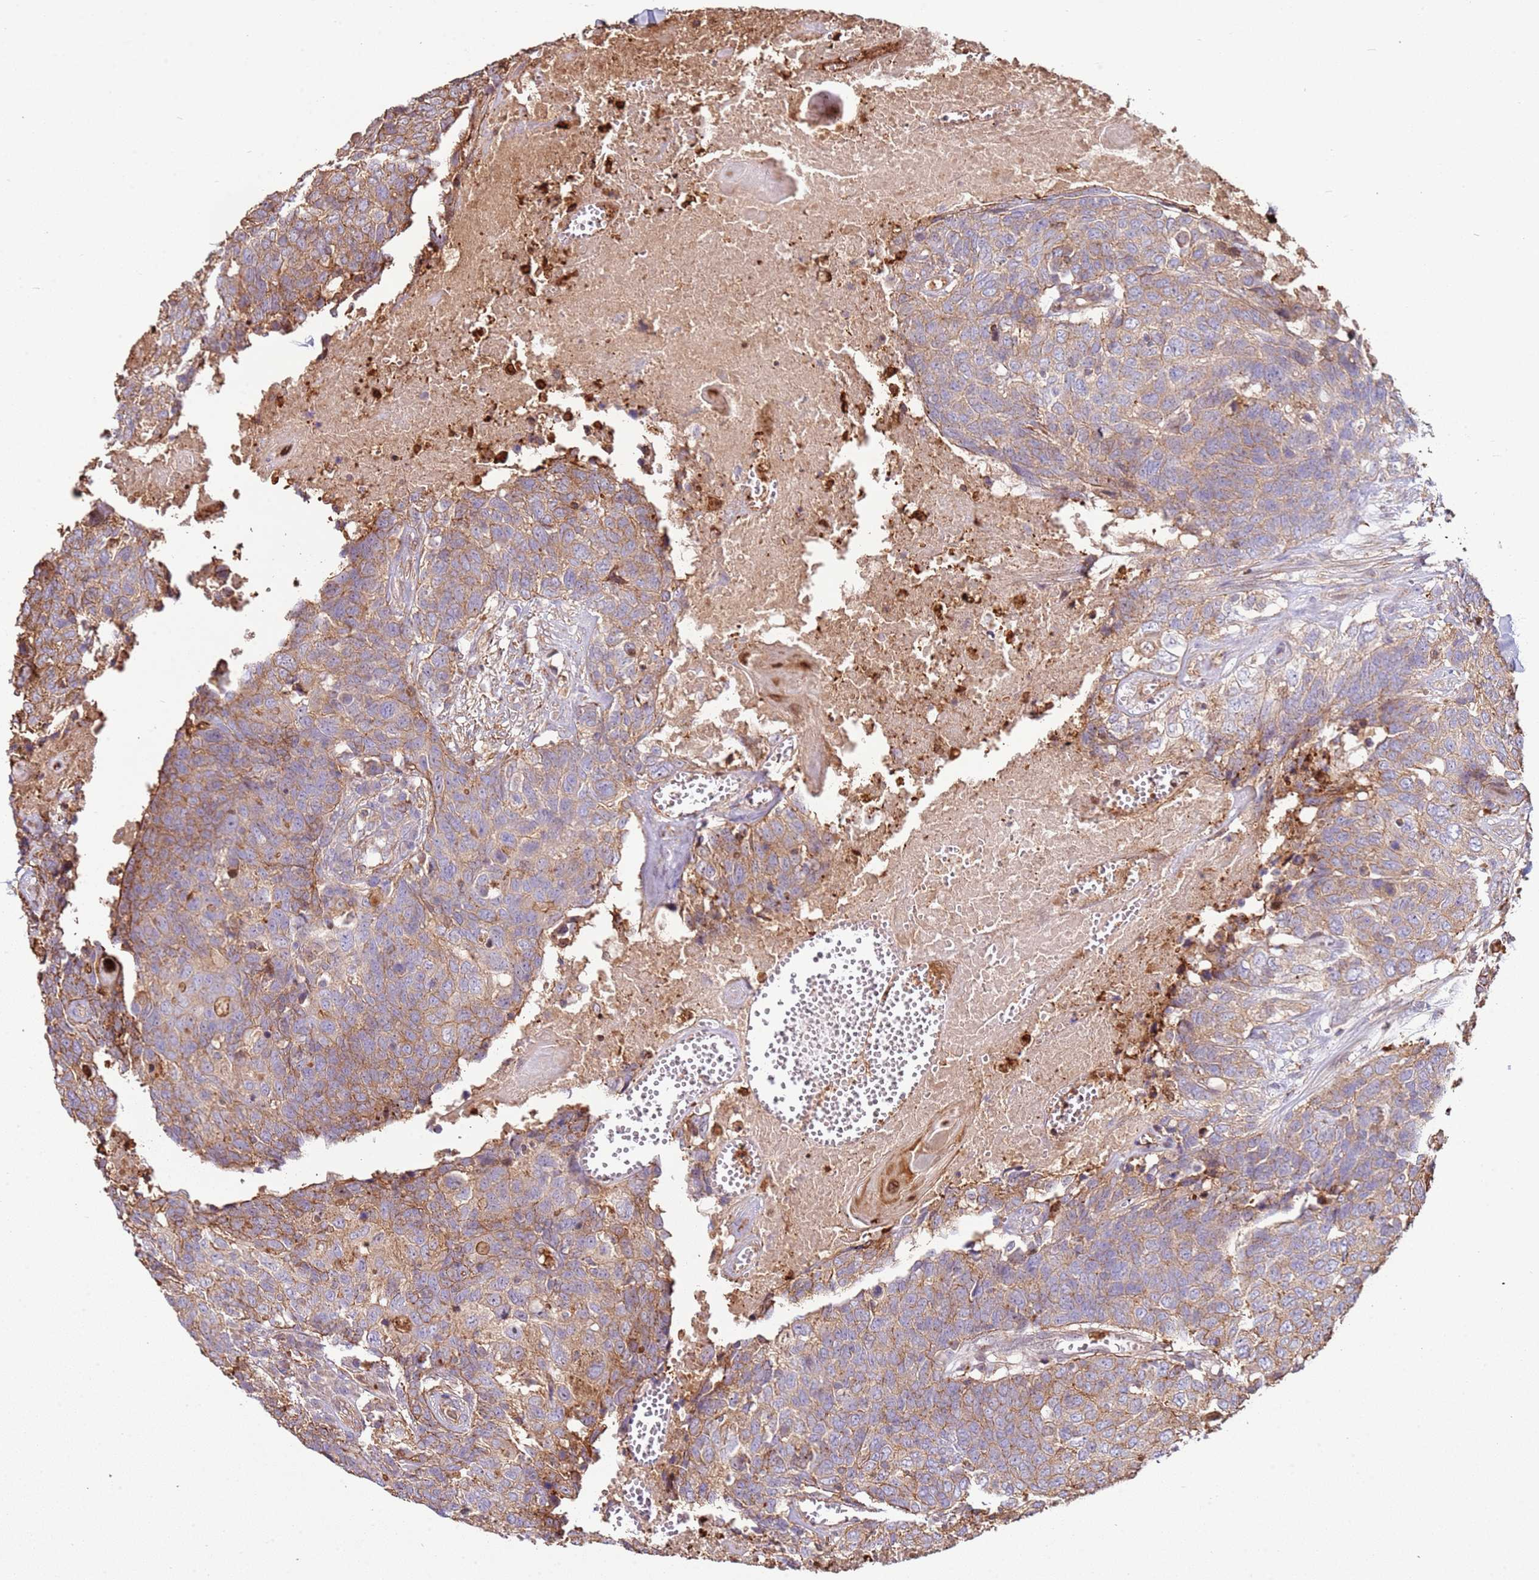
{"staining": {"intensity": "weak", "quantity": ">75%", "location": "cytoplasmic/membranous"}, "tissue": "head and neck cancer", "cell_type": "Tumor cells", "image_type": "cancer", "snomed": [{"axis": "morphology", "description": "Squamous cell carcinoma, NOS"}, {"axis": "topography", "description": "Head-Neck"}], "caption": "Head and neck cancer stained with a brown dye exhibits weak cytoplasmic/membranous positive expression in about >75% of tumor cells.", "gene": "NDUFAF4", "patient": {"sex": "male", "age": 66}}